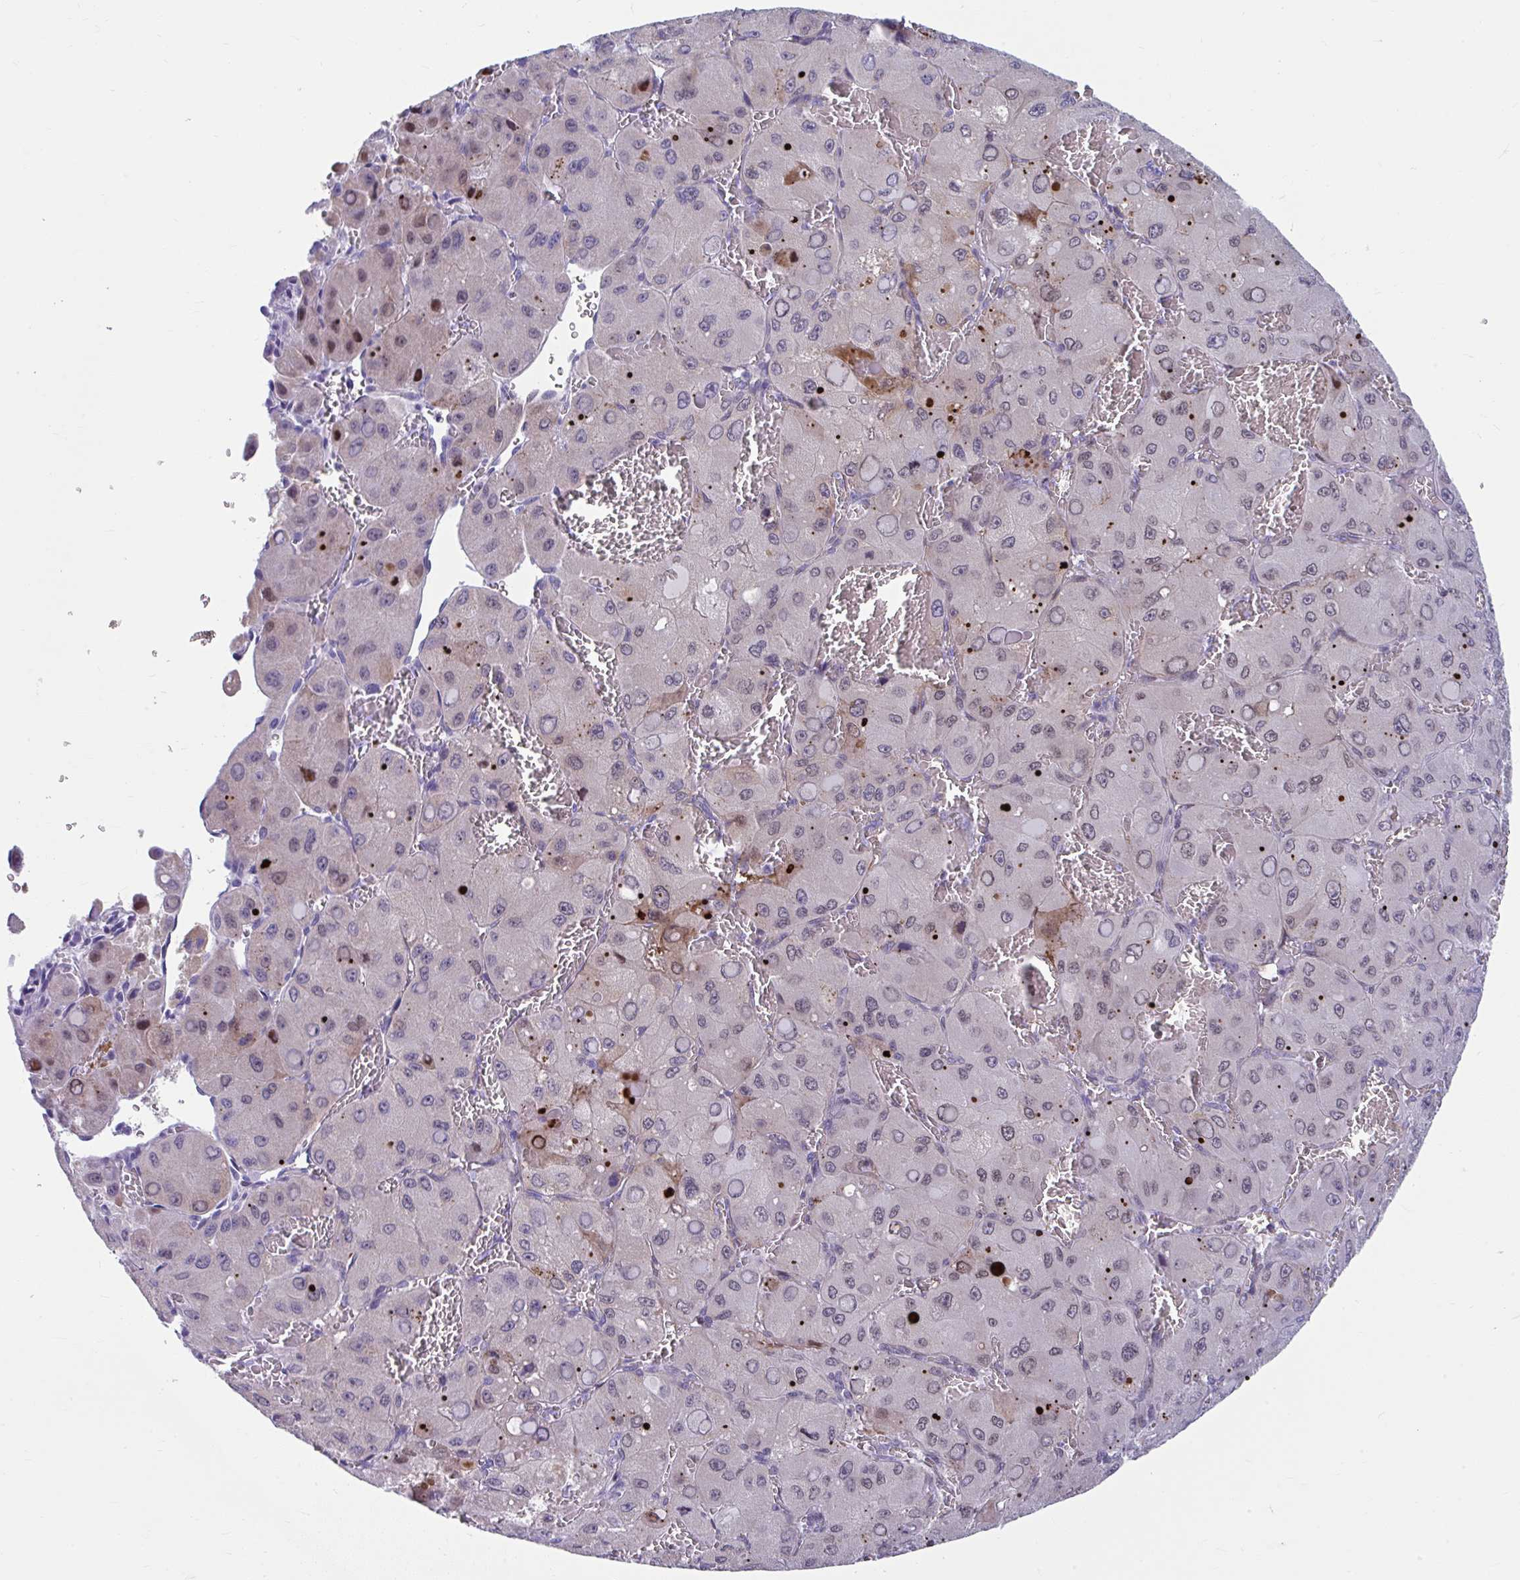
{"staining": {"intensity": "strong", "quantity": "<25%", "location": "nuclear"}, "tissue": "liver cancer", "cell_type": "Tumor cells", "image_type": "cancer", "snomed": [{"axis": "morphology", "description": "Carcinoma, Hepatocellular, NOS"}, {"axis": "topography", "description": "Liver"}], "caption": "Hepatocellular carcinoma (liver) stained with a protein marker reveals strong staining in tumor cells.", "gene": "ISL1", "patient": {"sex": "male", "age": 27}}